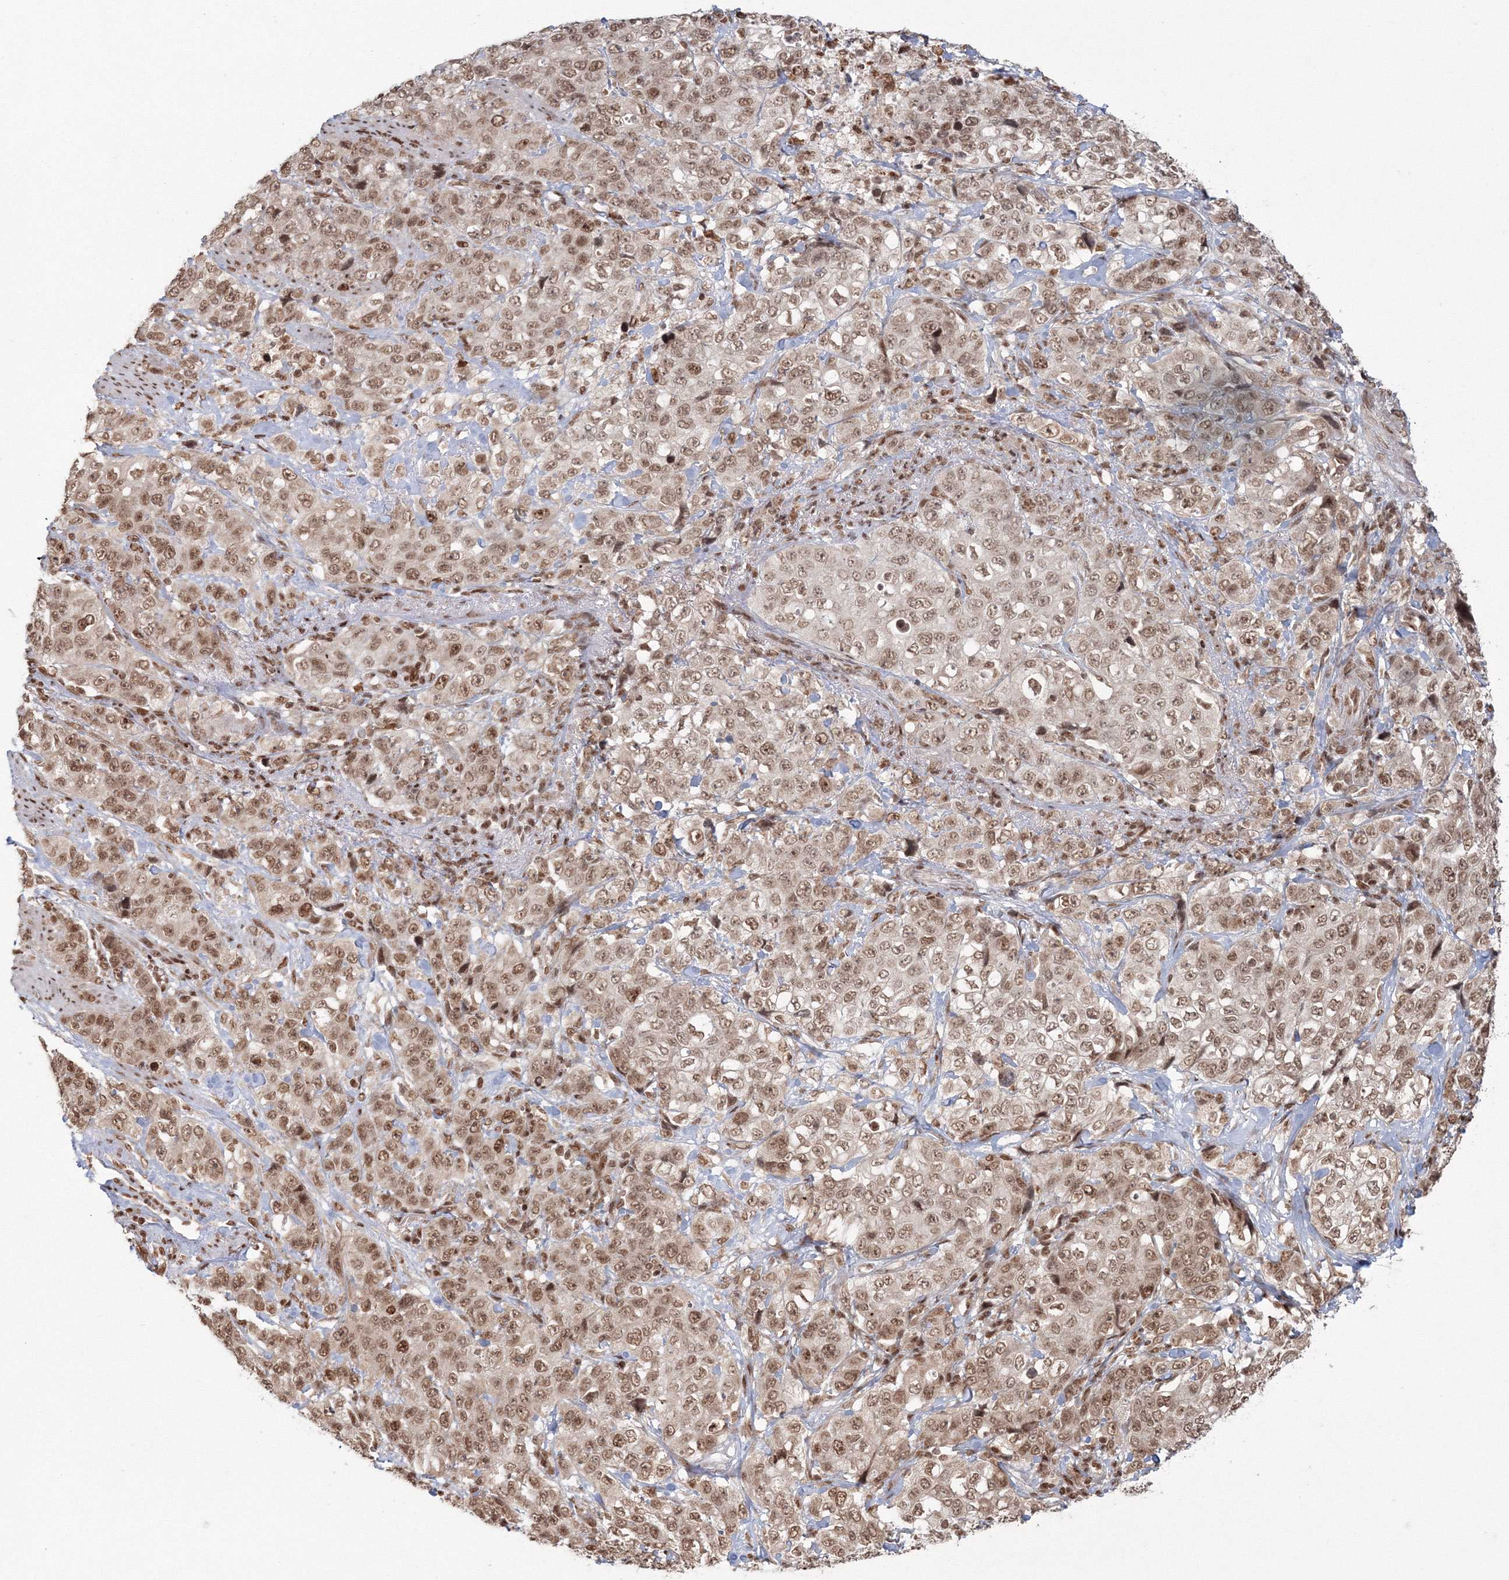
{"staining": {"intensity": "moderate", "quantity": ">75%", "location": "nuclear"}, "tissue": "stomach cancer", "cell_type": "Tumor cells", "image_type": "cancer", "snomed": [{"axis": "morphology", "description": "Adenocarcinoma, NOS"}, {"axis": "topography", "description": "Stomach"}], "caption": "A micrograph showing moderate nuclear expression in approximately >75% of tumor cells in stomach cancer, as visualized by brown immunohistochemical staining.", "gene": "KIF20A", "patient": {"sex": "male", "age": 48}}